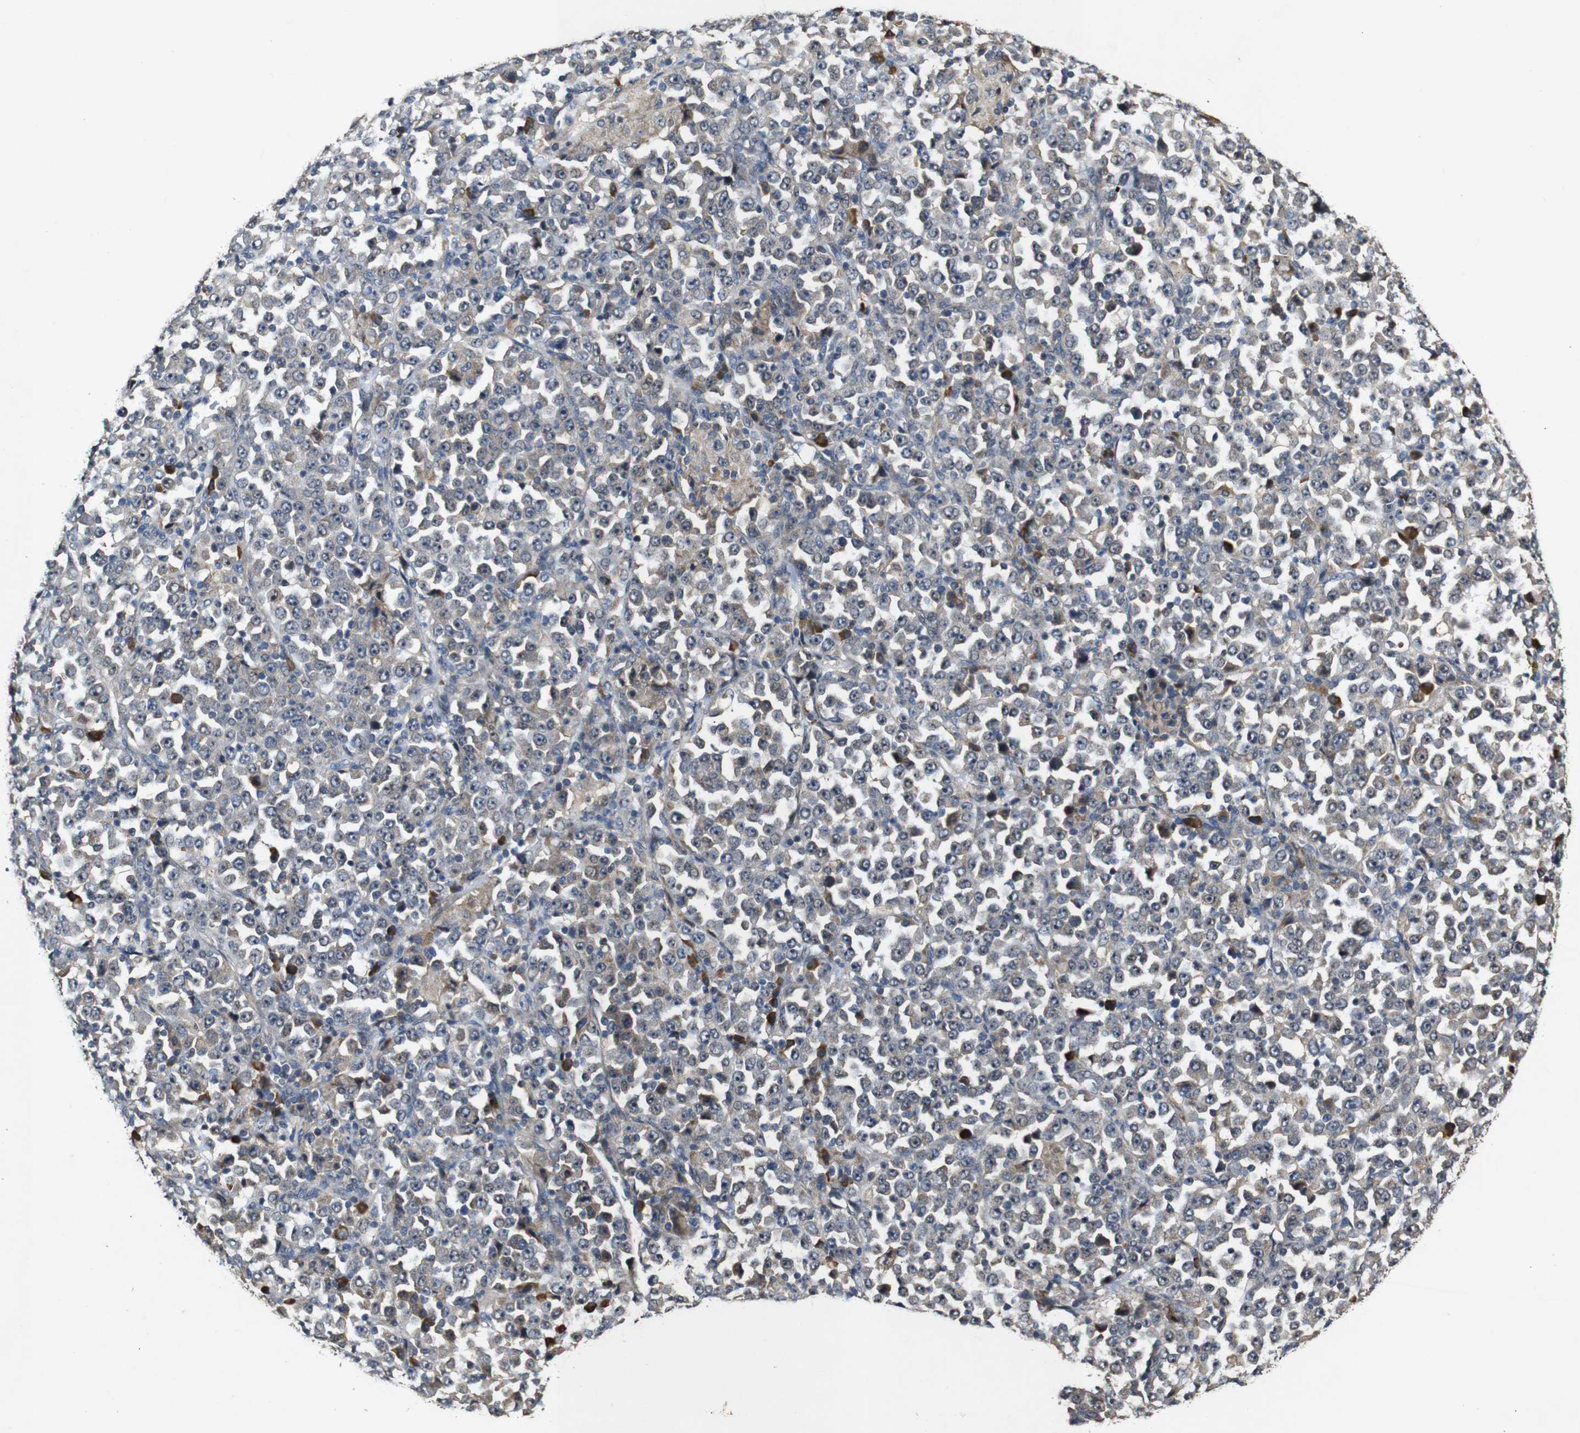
{"staining": {"intensity": "negative", "quantity": "none", "location": "none"}, "tissue": "stomach cancer", "cell_type": "Tumor cells", "image_type": "cancer", "snomed": [{"axis": "morphology", "description": "Normal tissue, NOS"}, {"axis": "morphology", "description": "Adenocarcinoma, NOS"}, {"axis": "topography", "description": "Stomach, upper"}, {"axis": "topography", "description": "Stomach"}], "caption": "Tumor cells show no significant protein positivity in adenocarcinoma (stomach).", "gene": "MAGI2", "patient": {"sex": "male", "age": 59}}